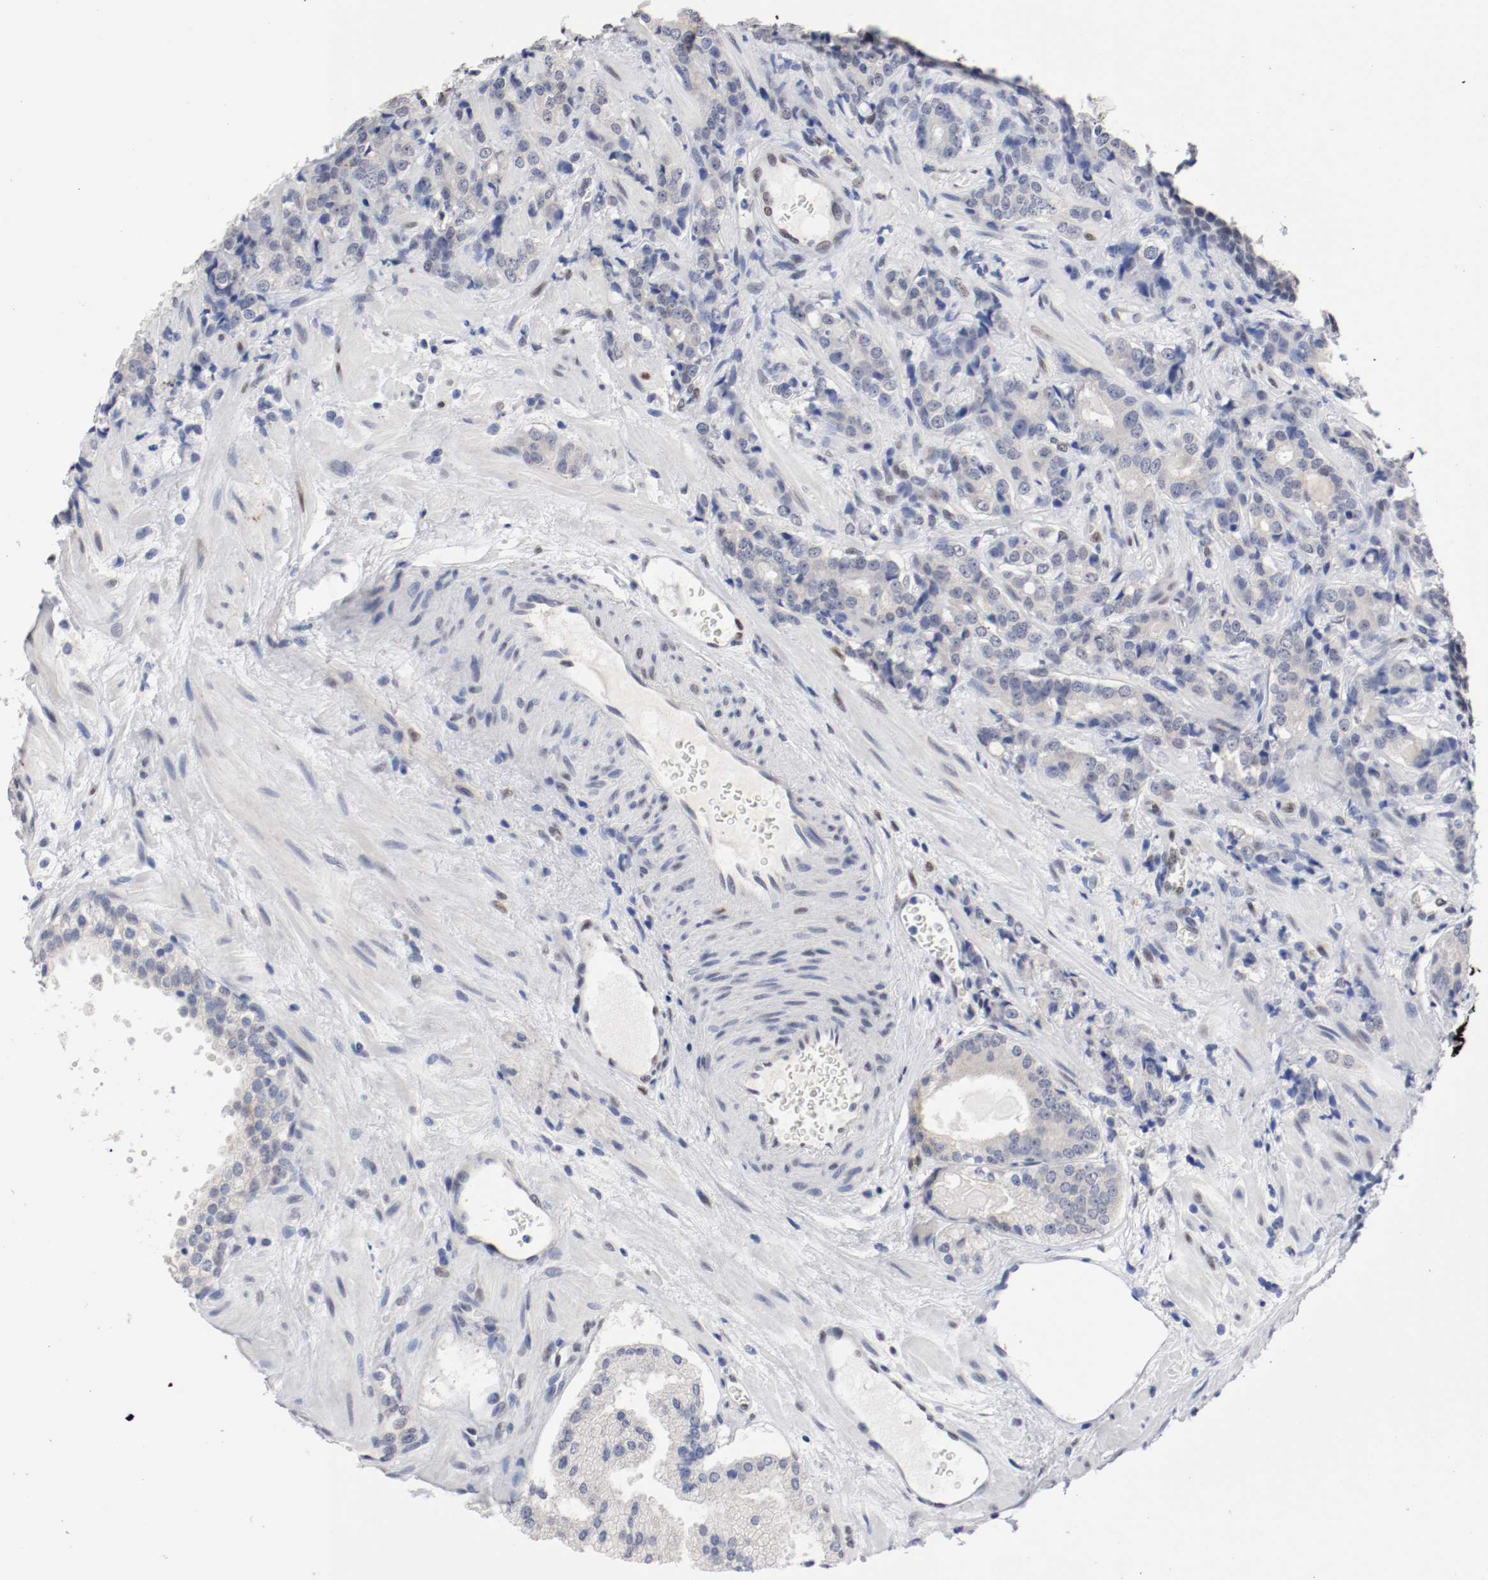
{"staining": {"intensity": "weak", "quantity": "<25%", "location": "cytoplasmic/membranous,nuclear"}, "tissue": "prostate cancer", "cell_type": "Tumor cells", "image_type": "cancer", "snomed": [{"axis": "morphology", "description": "Adenocarcinoma, High grade"}, {"axis": "topography", "description": "Prostate"}], "caption": "Immunohistochemistry (IHC) of prostate cancer (high-grade adenocarcinoma) displays no expression in tumor cells.", "gene": "FOSL2", "patient": {"sex": "male", "age": 58}}